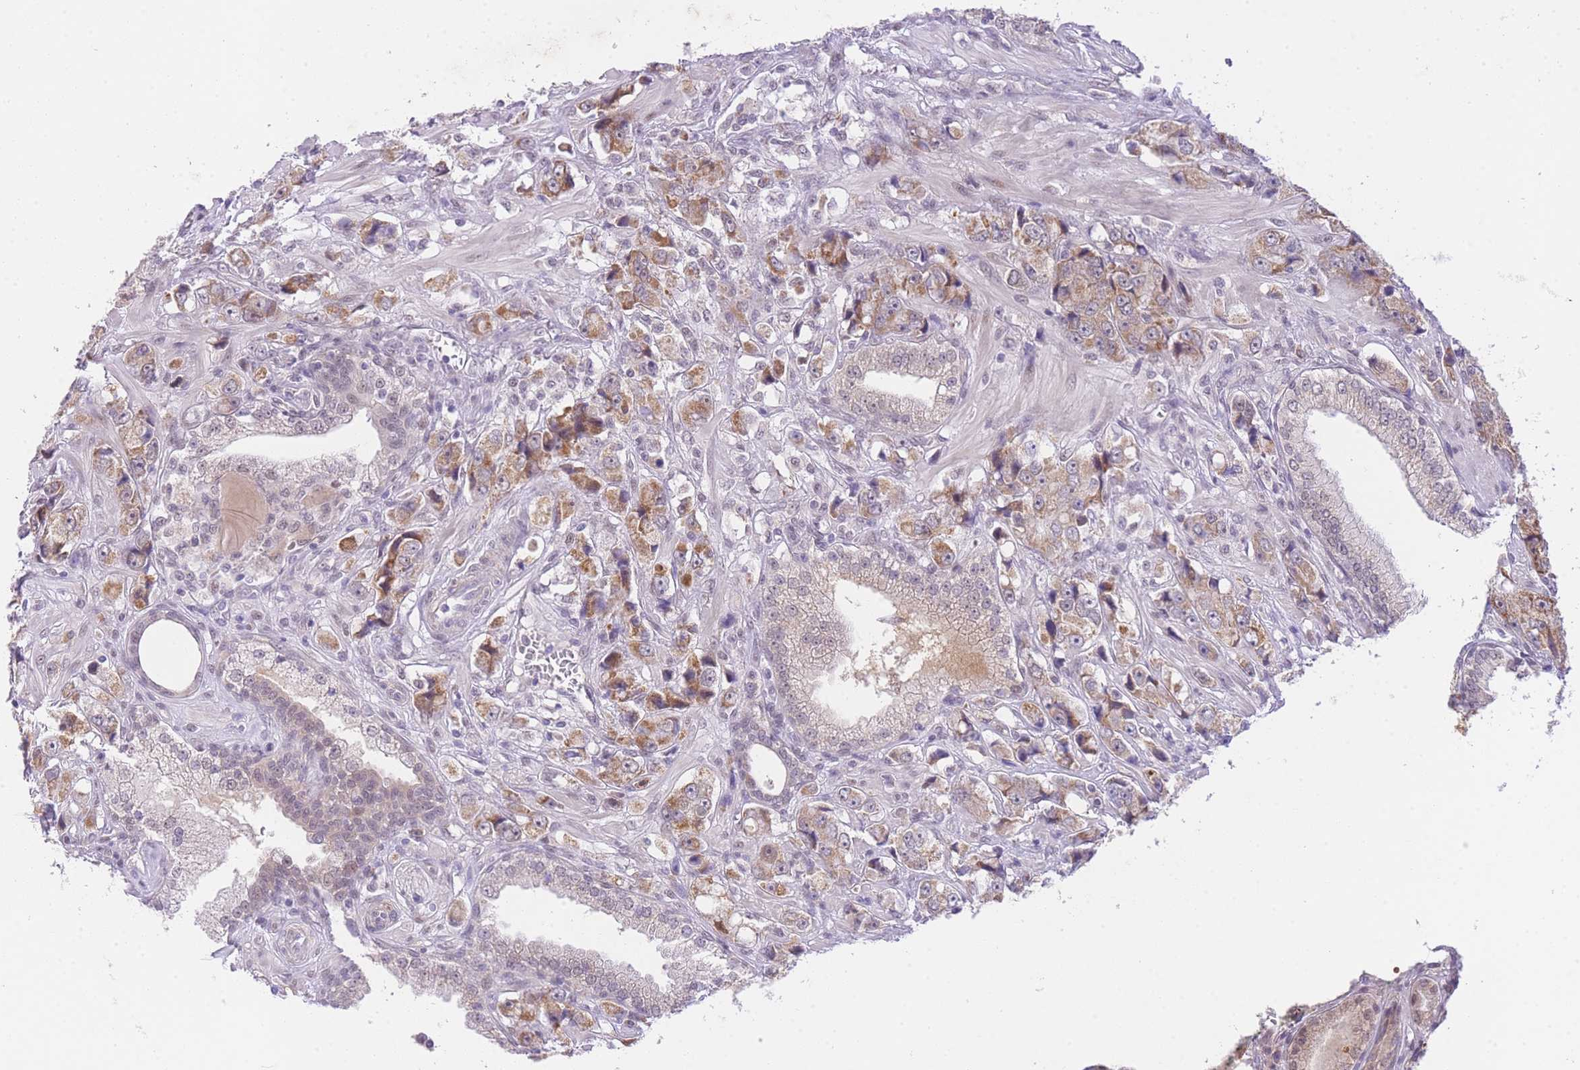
{"staining": {"intensity": "moderate", "quantity": "25%-75%", "location": "cytoplasmic/membranous"}, "tissue": "prostate cancer", "cell_type": "Tumor cells", "image_type": "cancer", "snomed": [{"axis": "morphology", "description": "Adenocarcinoma, High grade"}, {"axis": "topography", "description": "Prostate"}], "caption": "The image exhibits immunohistochemical staining of prostate adenocarcinoma (high-grade). There is moderate cytoplasmic/membranous staining is identified in approximately 25%-75% of tumor cells.", "gene": "UBXN7", "patient": {"sex": "male", "age": 74}}